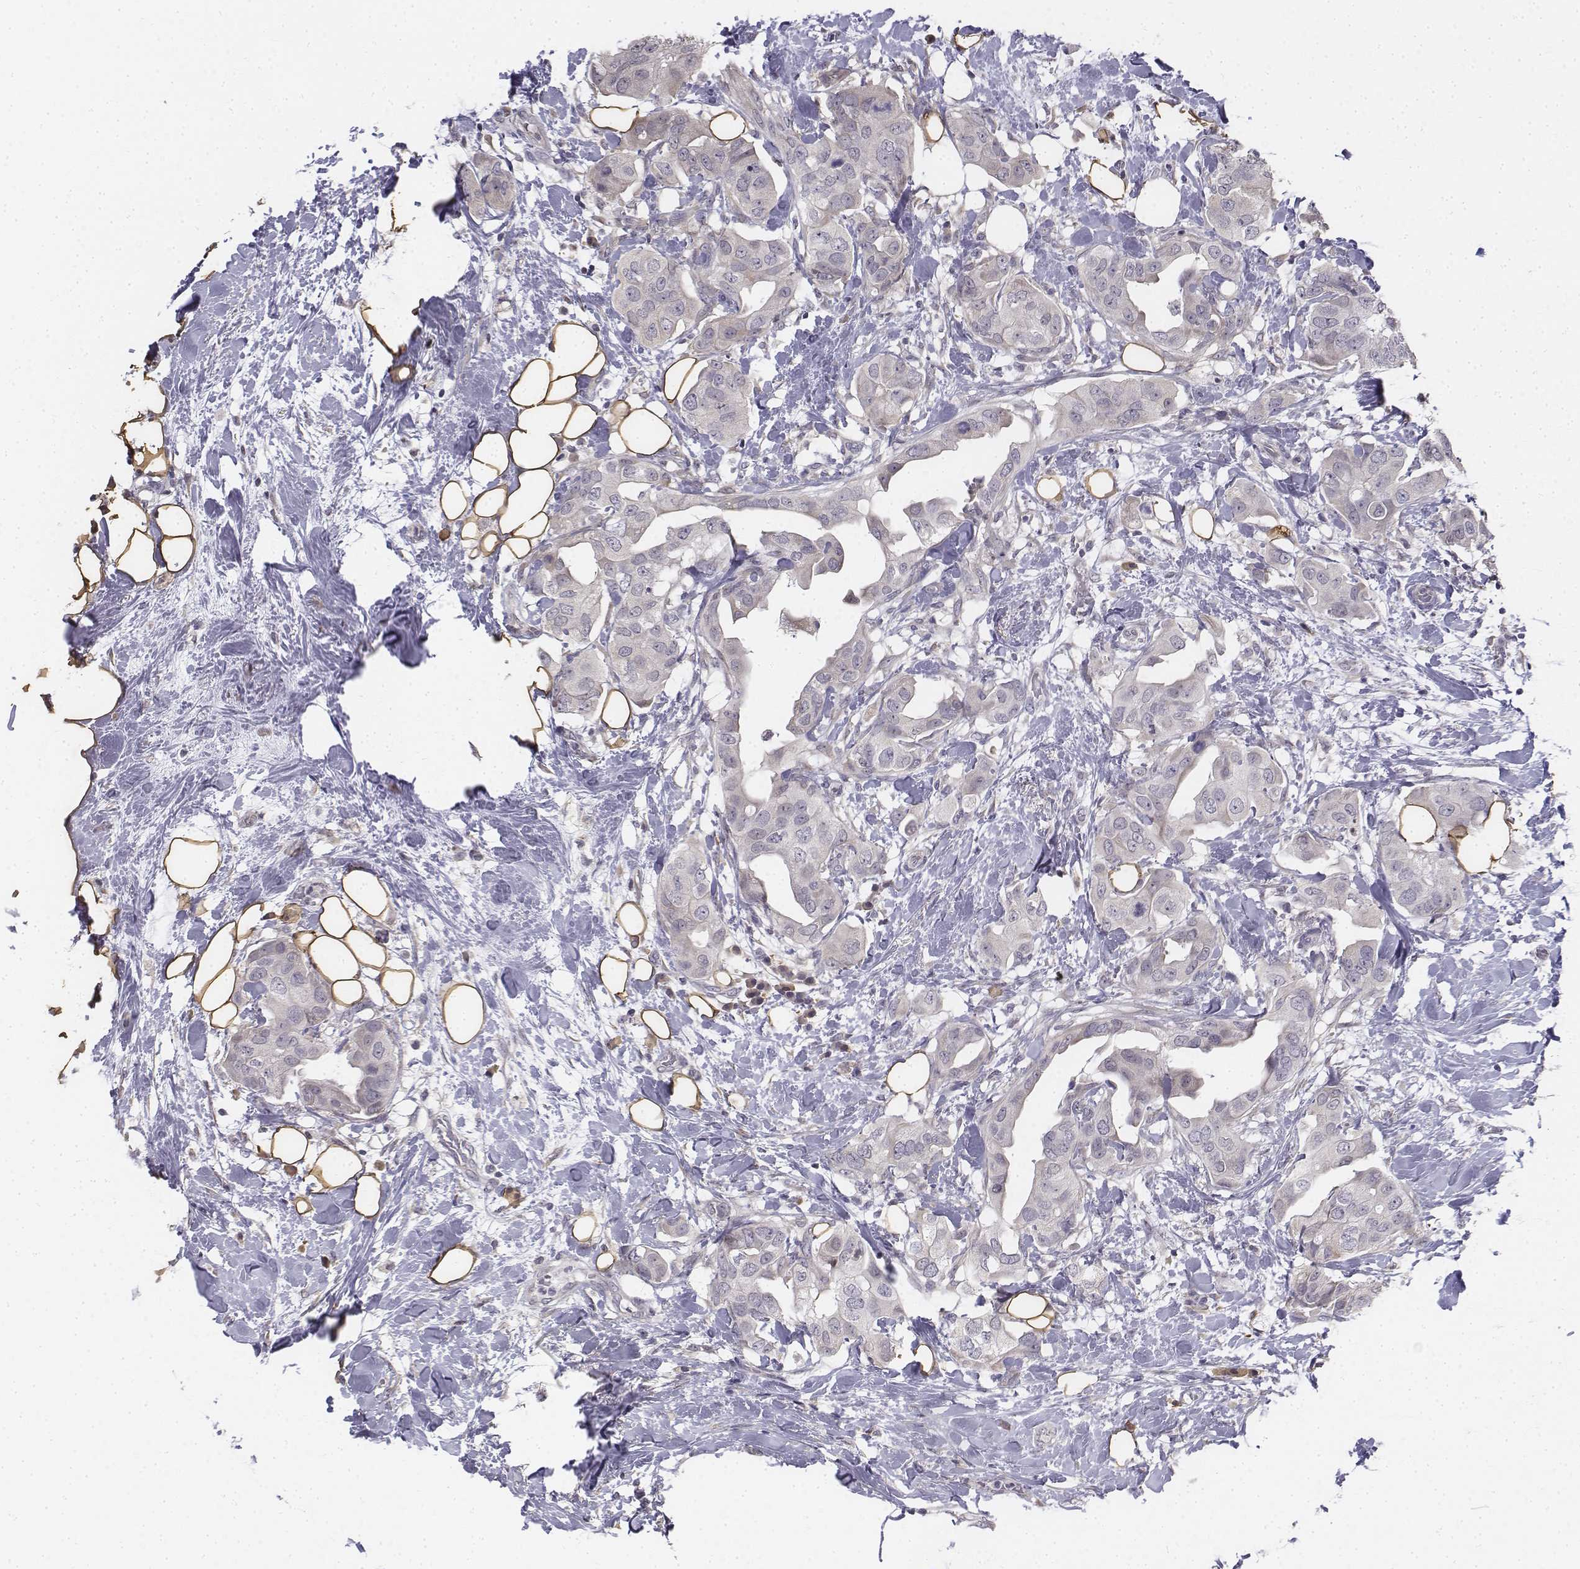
{"staining": {"intensity": "negative", "quantity": "none", "location": "none"}, "tissue": "breast cancer", "cell_type": "Tumor cells", "image_type": "cancer", "snomed": [{"axis": "morphology", "description": "Normal tissue, NOS"}, {"axis": "morphology", "description": "Duct carcinoma"}, {"axis": "topography", "description": "Breast"}], "caption": "This is a image of immunohistochemistry (IHC) staining of intraductal carcinoma (breast), which shows no positivity in tumor cells. (DAB IHC with hematoxylin counter stain).", "gene": "PENK", "patient": {"sex": "female", "age": 40}}